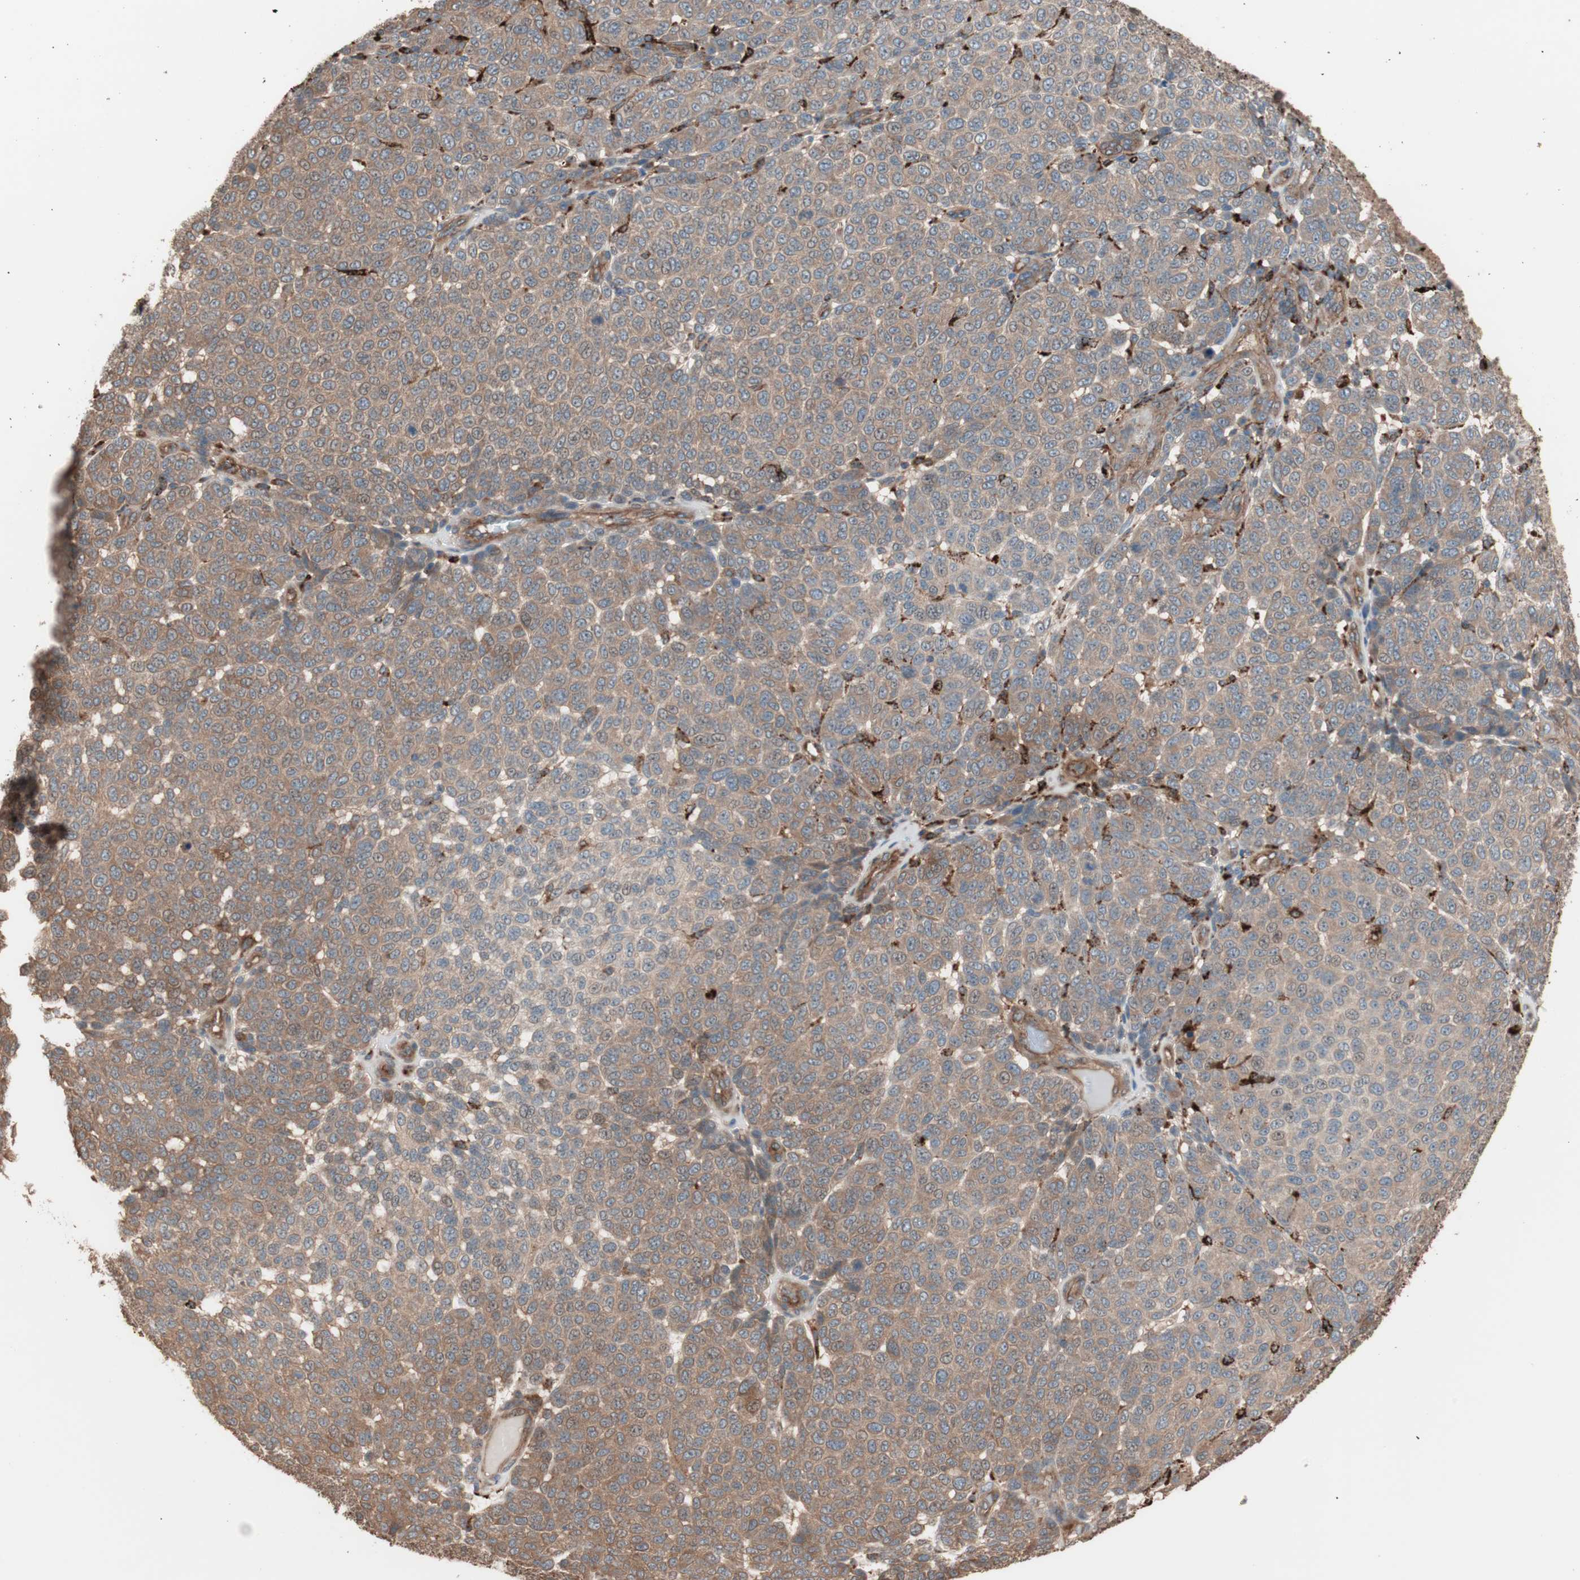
{"staining": {"intensity": "moderate", "quantity": ">75%", "location": "cytoplasmic/membranous"}, "tissue": "melanoma", "cell_type": "Tumor cells", "image_type": "cancer", "snomed": [{"axis": "morphology", "description": "Malignant melanoma, NOS"}, {"axis": "topography", "description": "Skin"}], "caption": "Protein staining of malignant melanoma tissue exhibits moderate cytoplasmic/membranous positivity in about >75% of tumor cells. (DAB (3,3'-diaminobenzidine) = brown stain, brightfield microscopy at high magnification).", "gene": "CCT3", "patient": {"sex": "male", "age": 59}}